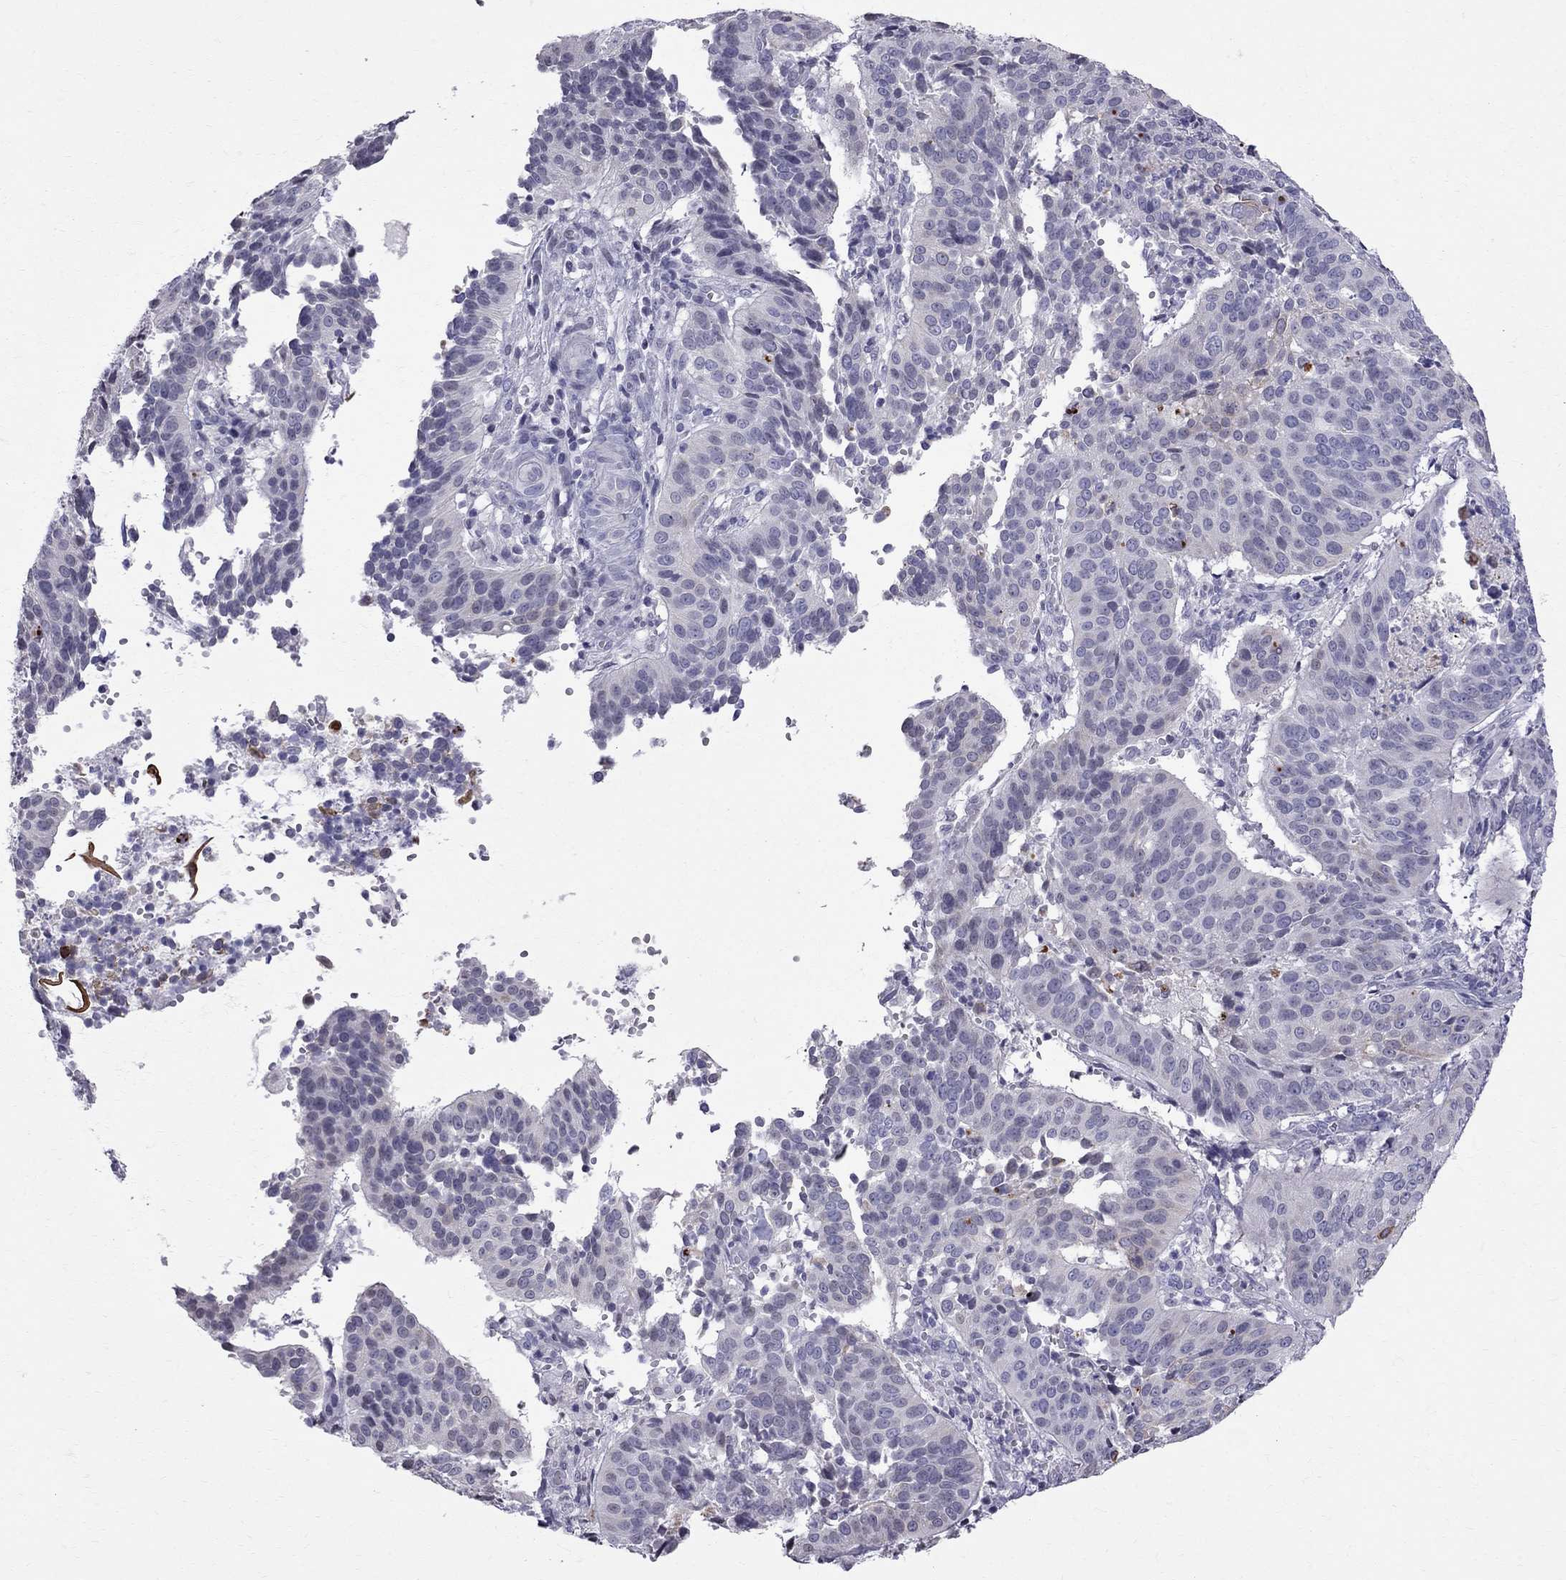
{"staining": {"intensity": "weak", "quantity": "<25%", "location": "cytoplasmic/membranous"}, "tissue": "cervical cancer", "cell_type": "Tumor cells", "image_type": "cancer", "snomed": [{"axis": "morphology", "description": "Normal tissue, NOS"}, {"axis": "morphology", "description": "Squamous cell carcinoma, NOS"}, {"axis": "topography", "description": "Cervix"}], "caption": "Immunohistochemical staining of human cervical cancer (squamous cell carcinoma) shows no significant expression in tumor cells.", "gene": "MUC15", "patient": {"sex": "female", "age": 39}}